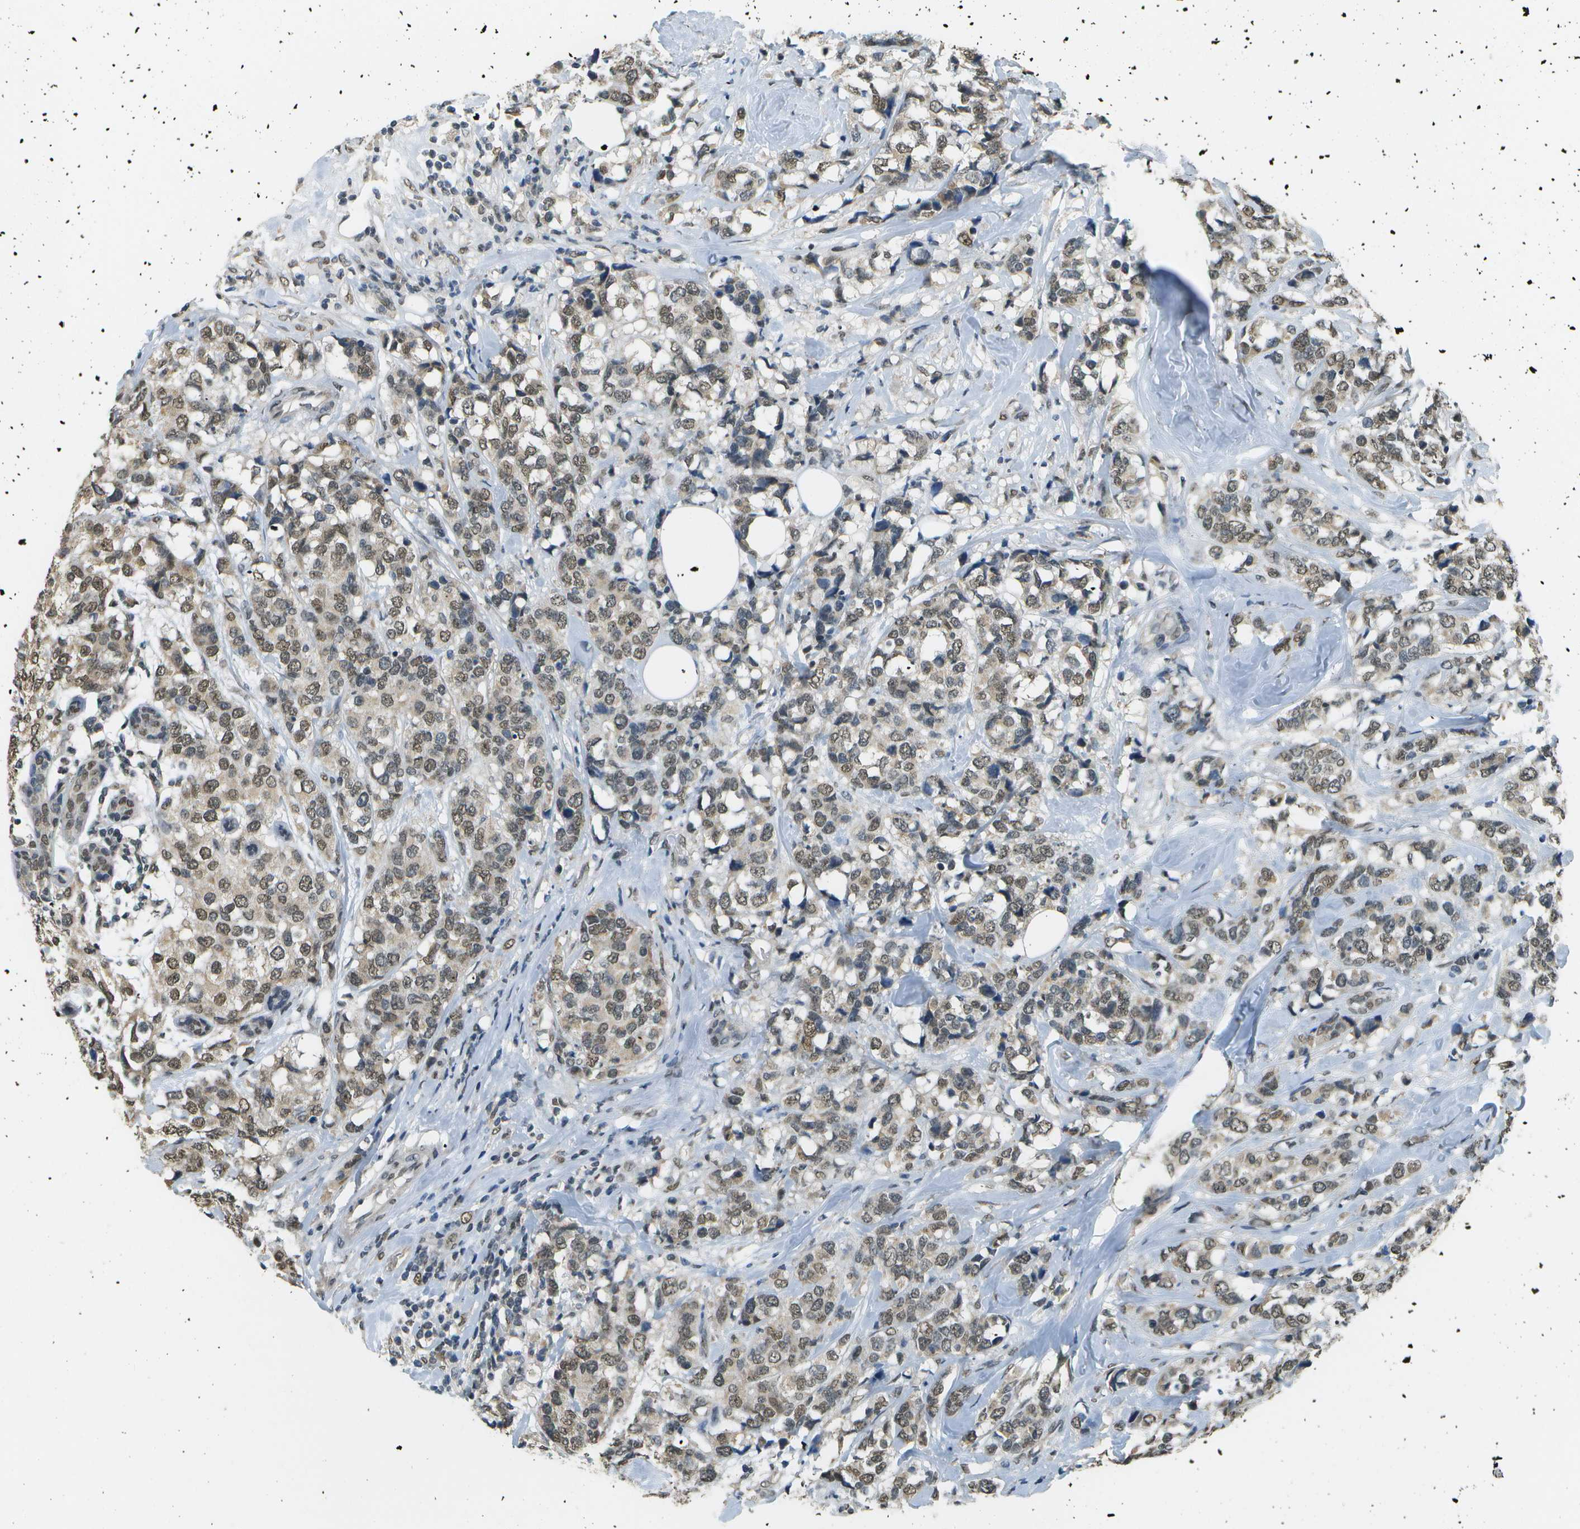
{"staining": {"intensity": "moderate", "quantity": ">75%", "location": "cytoplasmic/membranous,nuclear"}, "tissue": "breast cancer", "cell_type": "Tumor cells", "image_type": "cancer", "snomed": [{"axis": "morphology", "description": "Lobular carcinoma"}, {"axis": "topography", "description": "Breast"}], "caption": "There is medium levels of moderate cytoplasmic/membranous and nuclear expression in tumor cells of breast cancer, as demonstrated by immunohistochemical staining (brown color).", "gene": "ABL2", "patient": {"sex": "female", "age": 59}}